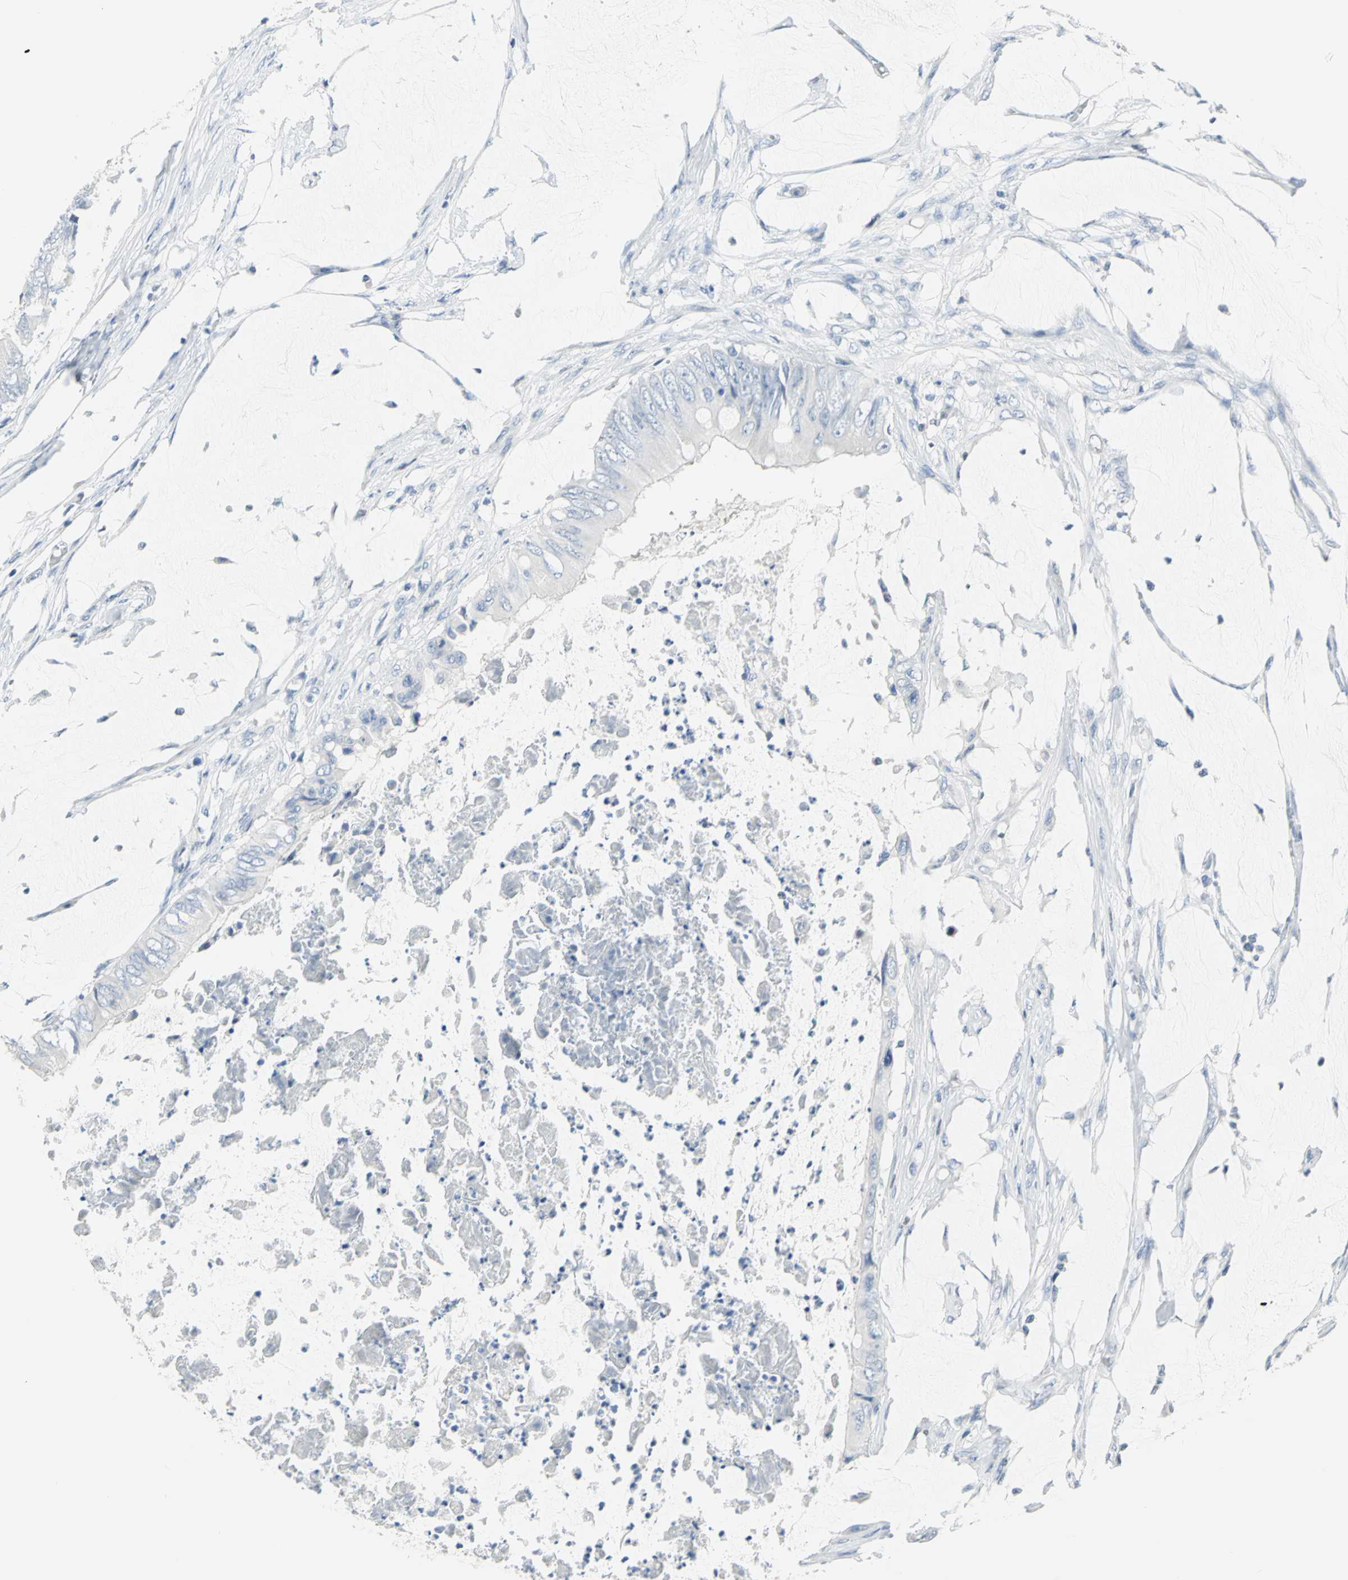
{"staining": {"intensity": "negative", "quantity": "none", "location": "none"}, "tissue": "colorectal cancer", "cell_type": "Tumor cells", "image_type": "cancer", "snomed": [{"axis": "morphology", "description": "Normal tissue, NOS"}, {"axis": "morphology", "description": "Adenocarcinoma, NOS"}, {"axis": "topography", "description": "Rectum"}, {"axis": "topography", "description": "Peripheral nerve tissue"}], "caption": "High magnification brightfield microscopy of adenocarcinoma (colorectal) stained with DAB (brown) and counterstained with hematoxylin (blue): tumor cells show no significant positivity.", "gene": "MCM3", "patient": {"sex": "female", "age": 77}}